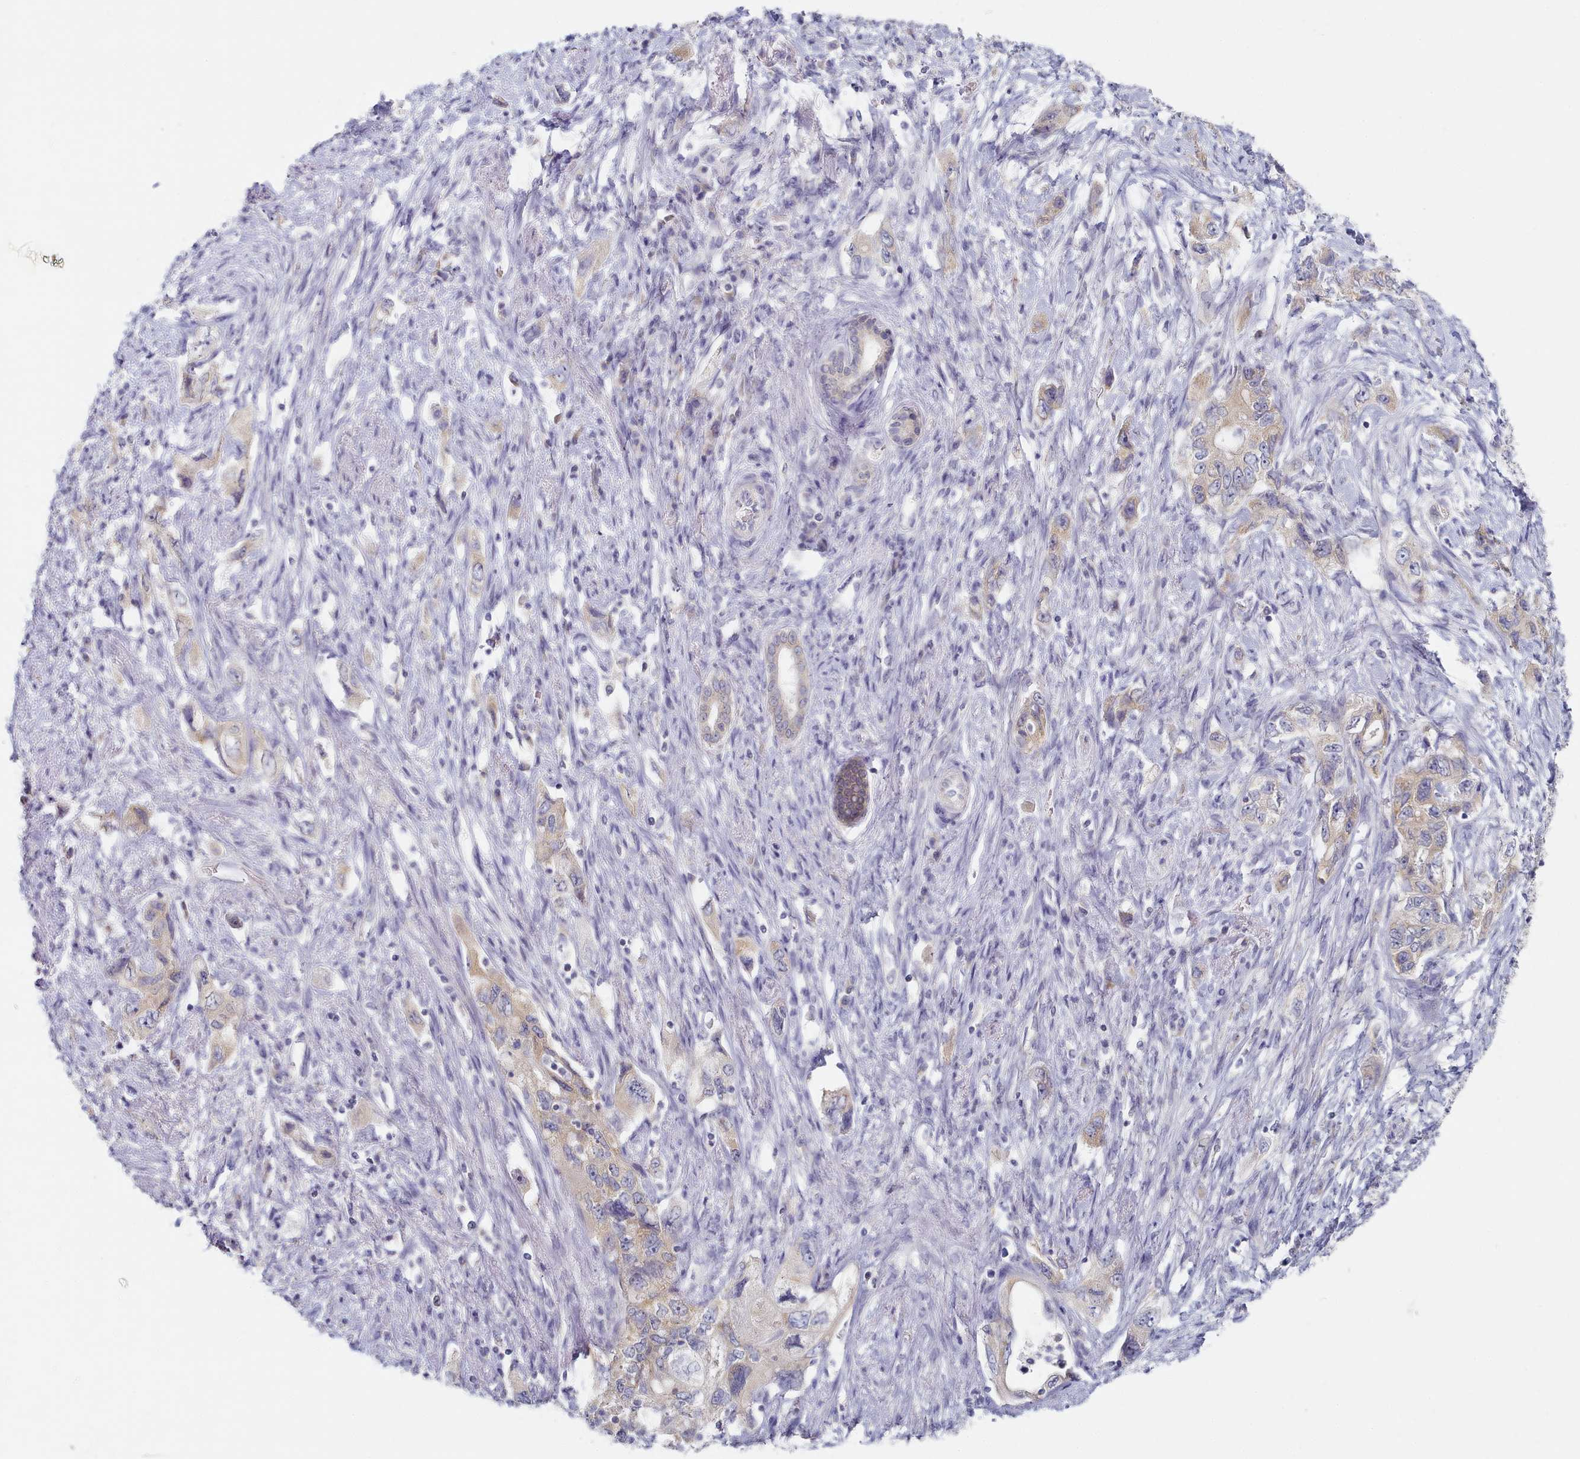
{"staining": {"intensity": "weak", "quantity": "25%-75%", "location": "cytoplasmic/membranous"}, "tissue": "pancreatic cancer", "cell_type": "Tumor cells", "image_type": "cancer", "snomed": [{"axis": "morphology", "description": "Adenocarcinoma, NOS"}, {"axis": "topography", "description": "Pancreas"}], "caption": "This photomicrograph demonstrates IHC staining of human pancreatic adenocarcinoma, with low weak cytoplasmic/membranous positivity in about 25%-75% of tumor cells.", "gene": "TYW1B", "patient": {"sex": "female", "age": 73}}